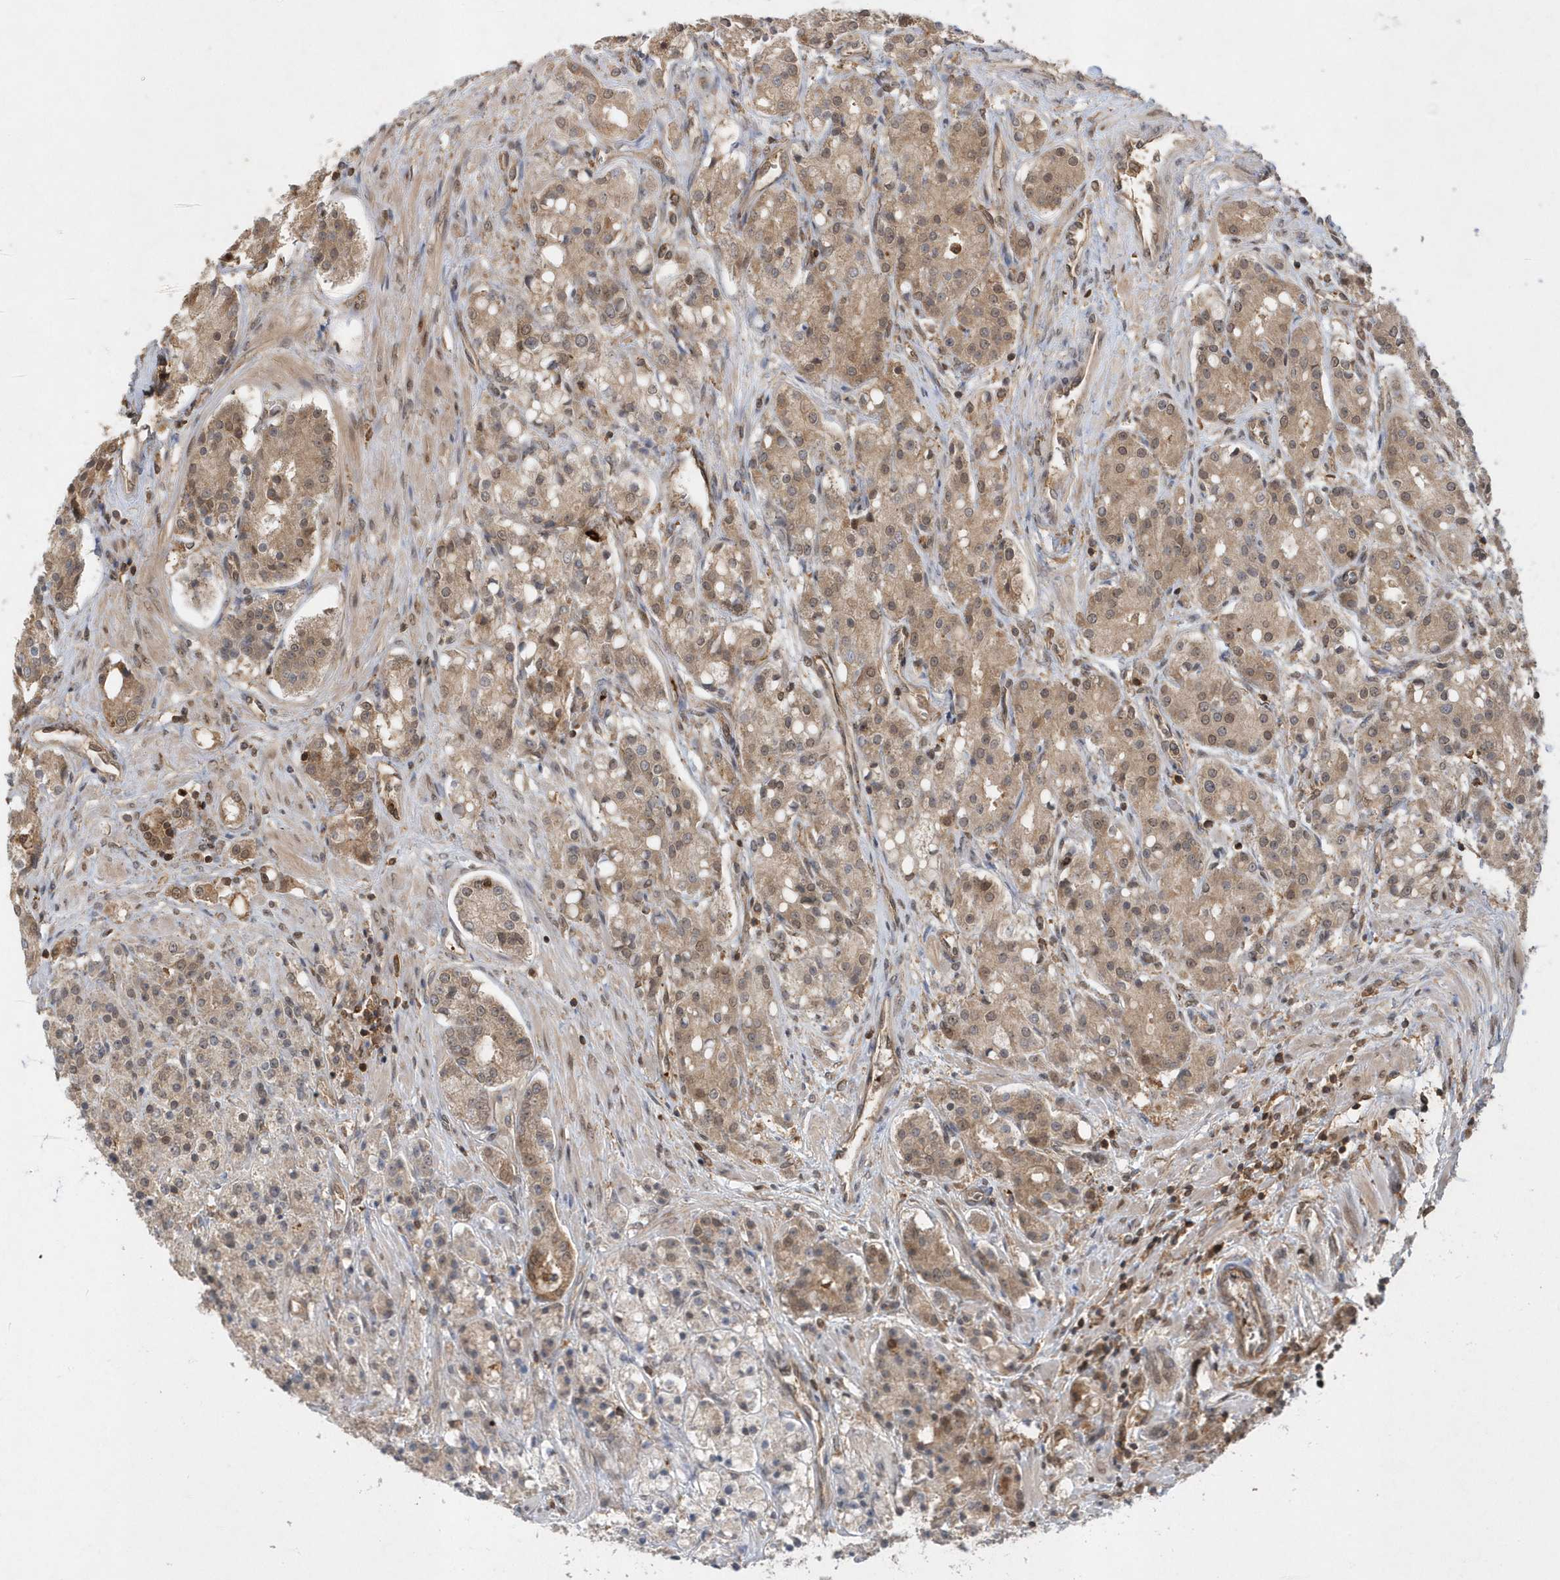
{"staining": {"intensity": "weak", "quantity": "25%-75%", "location": "cytoplasmic/membranous,nuclear"}, "tissue": "prostate cancer", "cell_type": "Tumor cells", "image_type": "cancer", "snomed": [{"axis": "morphology", "description": "Adenocarcinoma, High grade"}, {"axis": "topography", "description": "Prostate"}], "caption": "High-grade adenocarcinoma (prostate) stained for a protein shows weak cytoplasmic/membranous and nuclear positivity in tumor cells.", "gene": "ACYP1", "patient": {"sex": "male", "age": 60}}